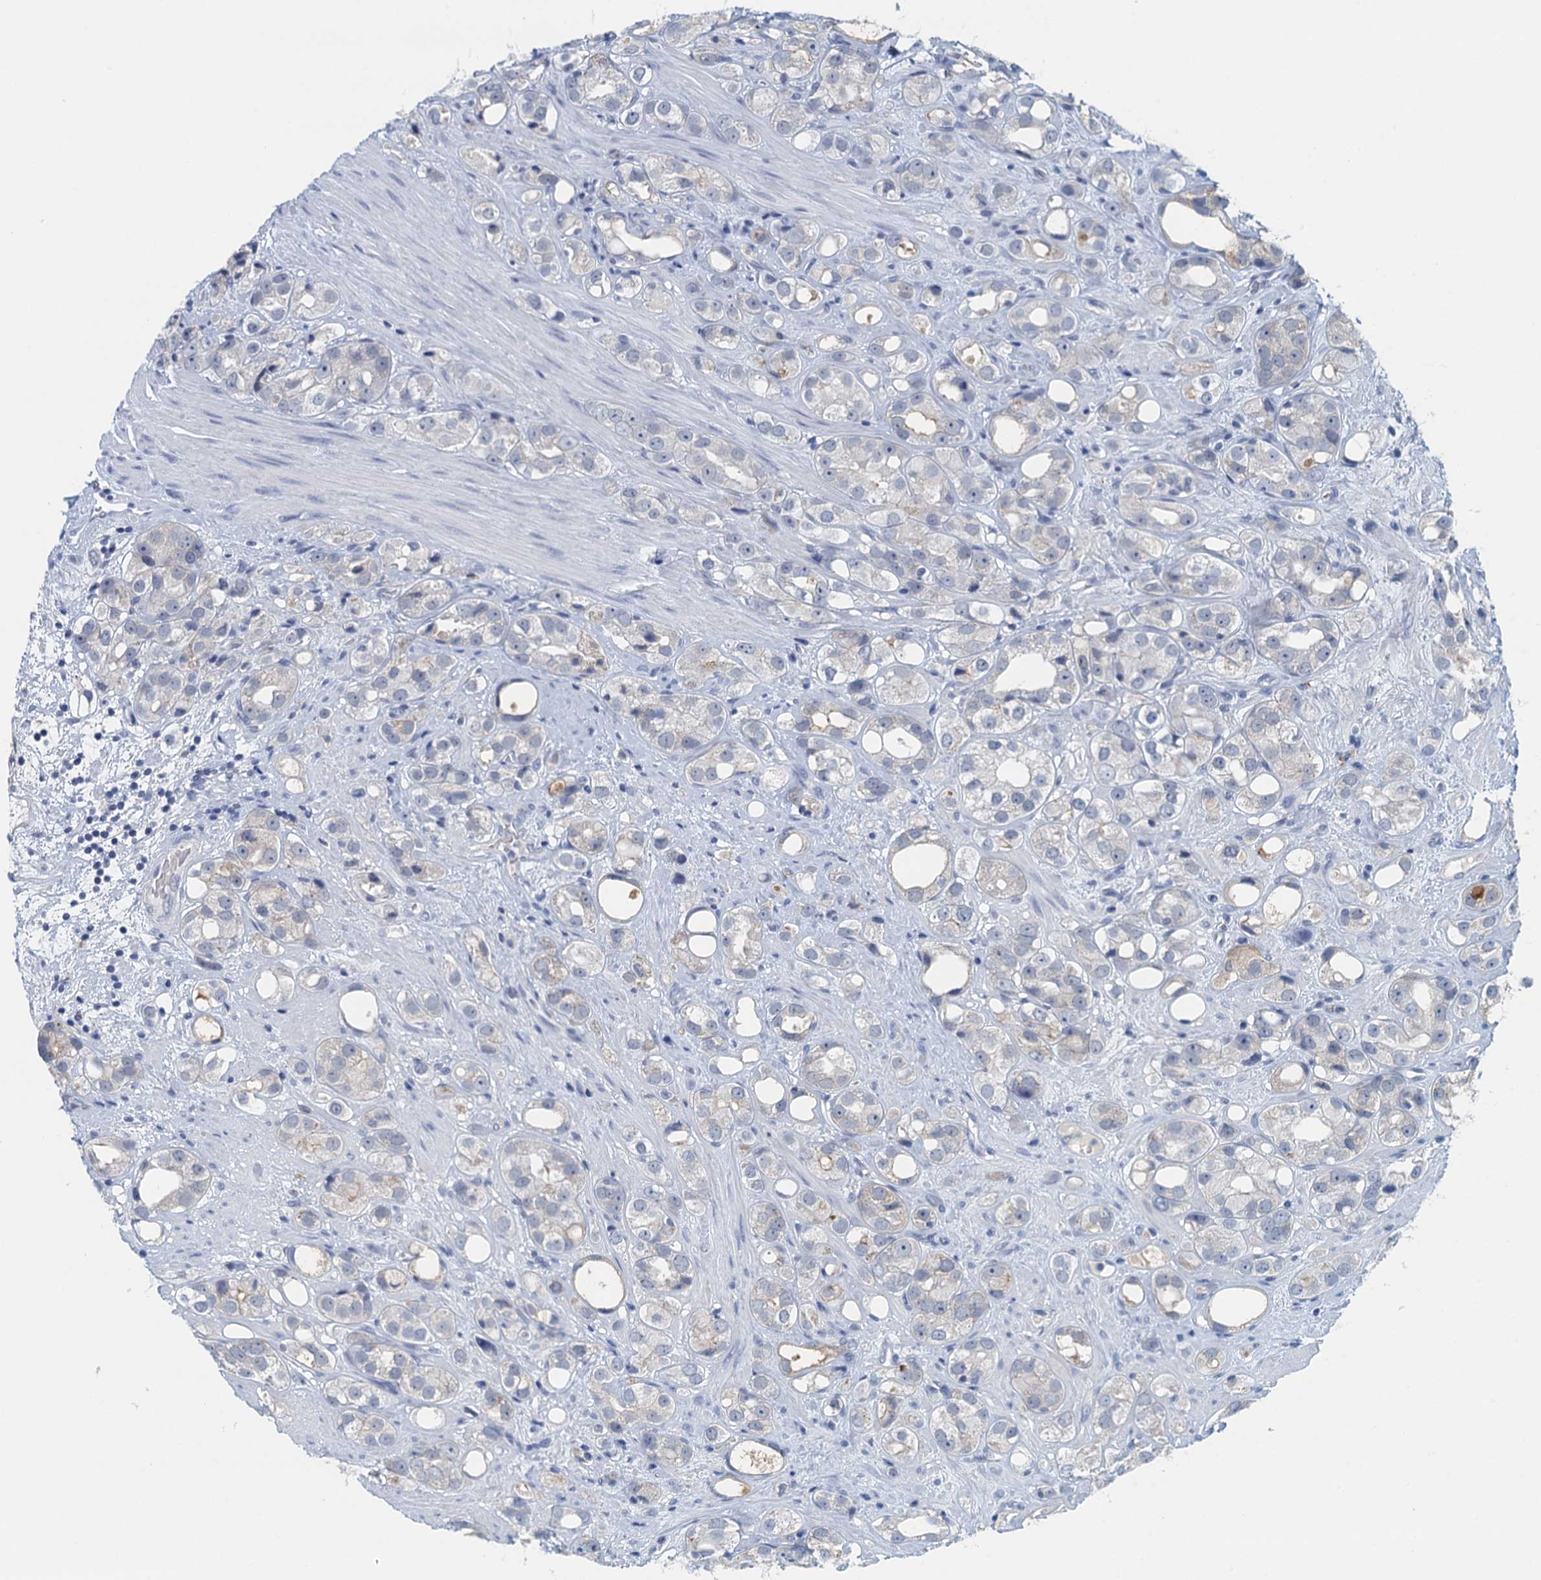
{"staining": {"intensity": "negative", "quantity": "none", "location": "none"}, "tissue": "prostate cancer", "cell_type": "Tumor cells", "image_type": "cancer", "snomed": [{"axis": "morphology", "description": "Adenocarcinoma, NOS"}, {"axis": "topography", "description": "Prostate"}], "caption": "A photomicrograph of prostate cancer stained for a protein reveals no brown staining in tumor cells.", "gene": "NUBP2", "patient": {"sex": "male", "age": 79}}